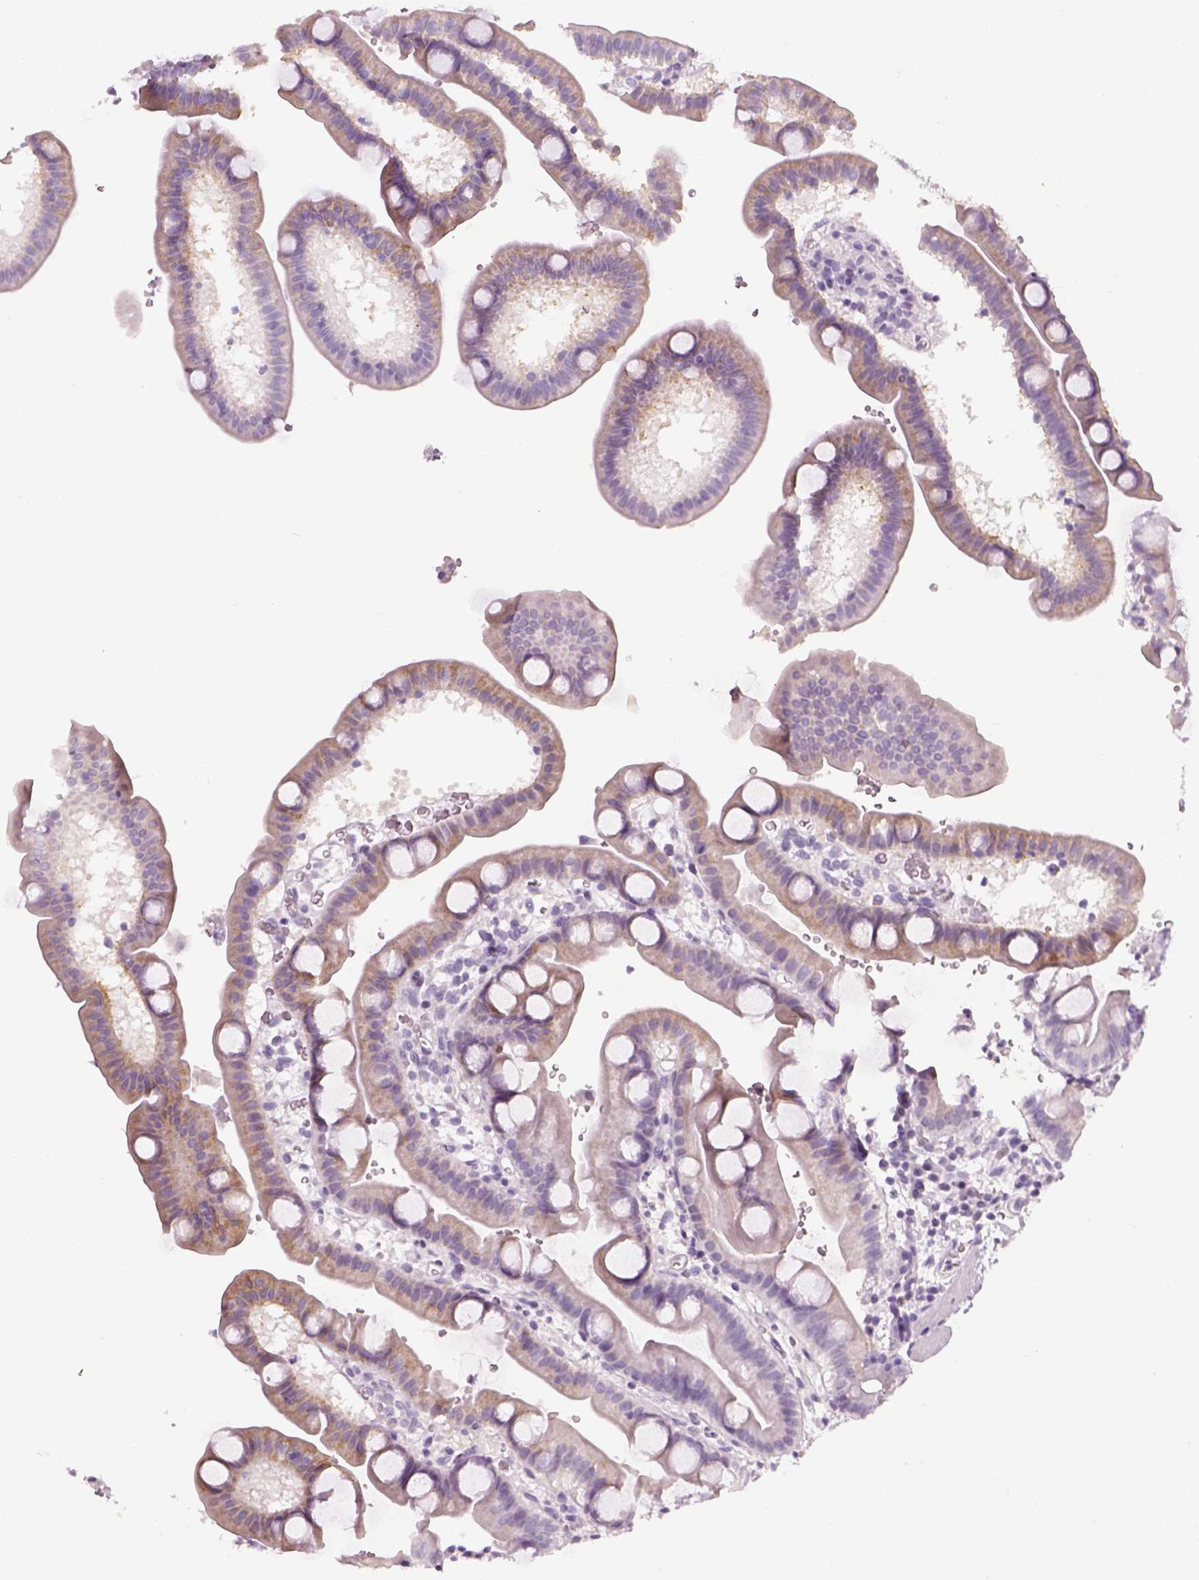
{"staining": {"intensity": "weak", "quantity": "<25%", "location": "cytoplasmic/membranous"}, "tissue": "duodenum", "cell_type": "Glandular cells", "image_type": "normal", "snomed": [{"axis": "morphology", "description": "Normal tissue, NOS"}, {"axis": "topography", "description": "Duodenum"}], "caption": "Photomicrograph shows no significant protein expression in glandular cells of normal duodenum. Nuclei are stained in blue.", "gene": "TH", "patient": {"sex": "male", "age": 59}}